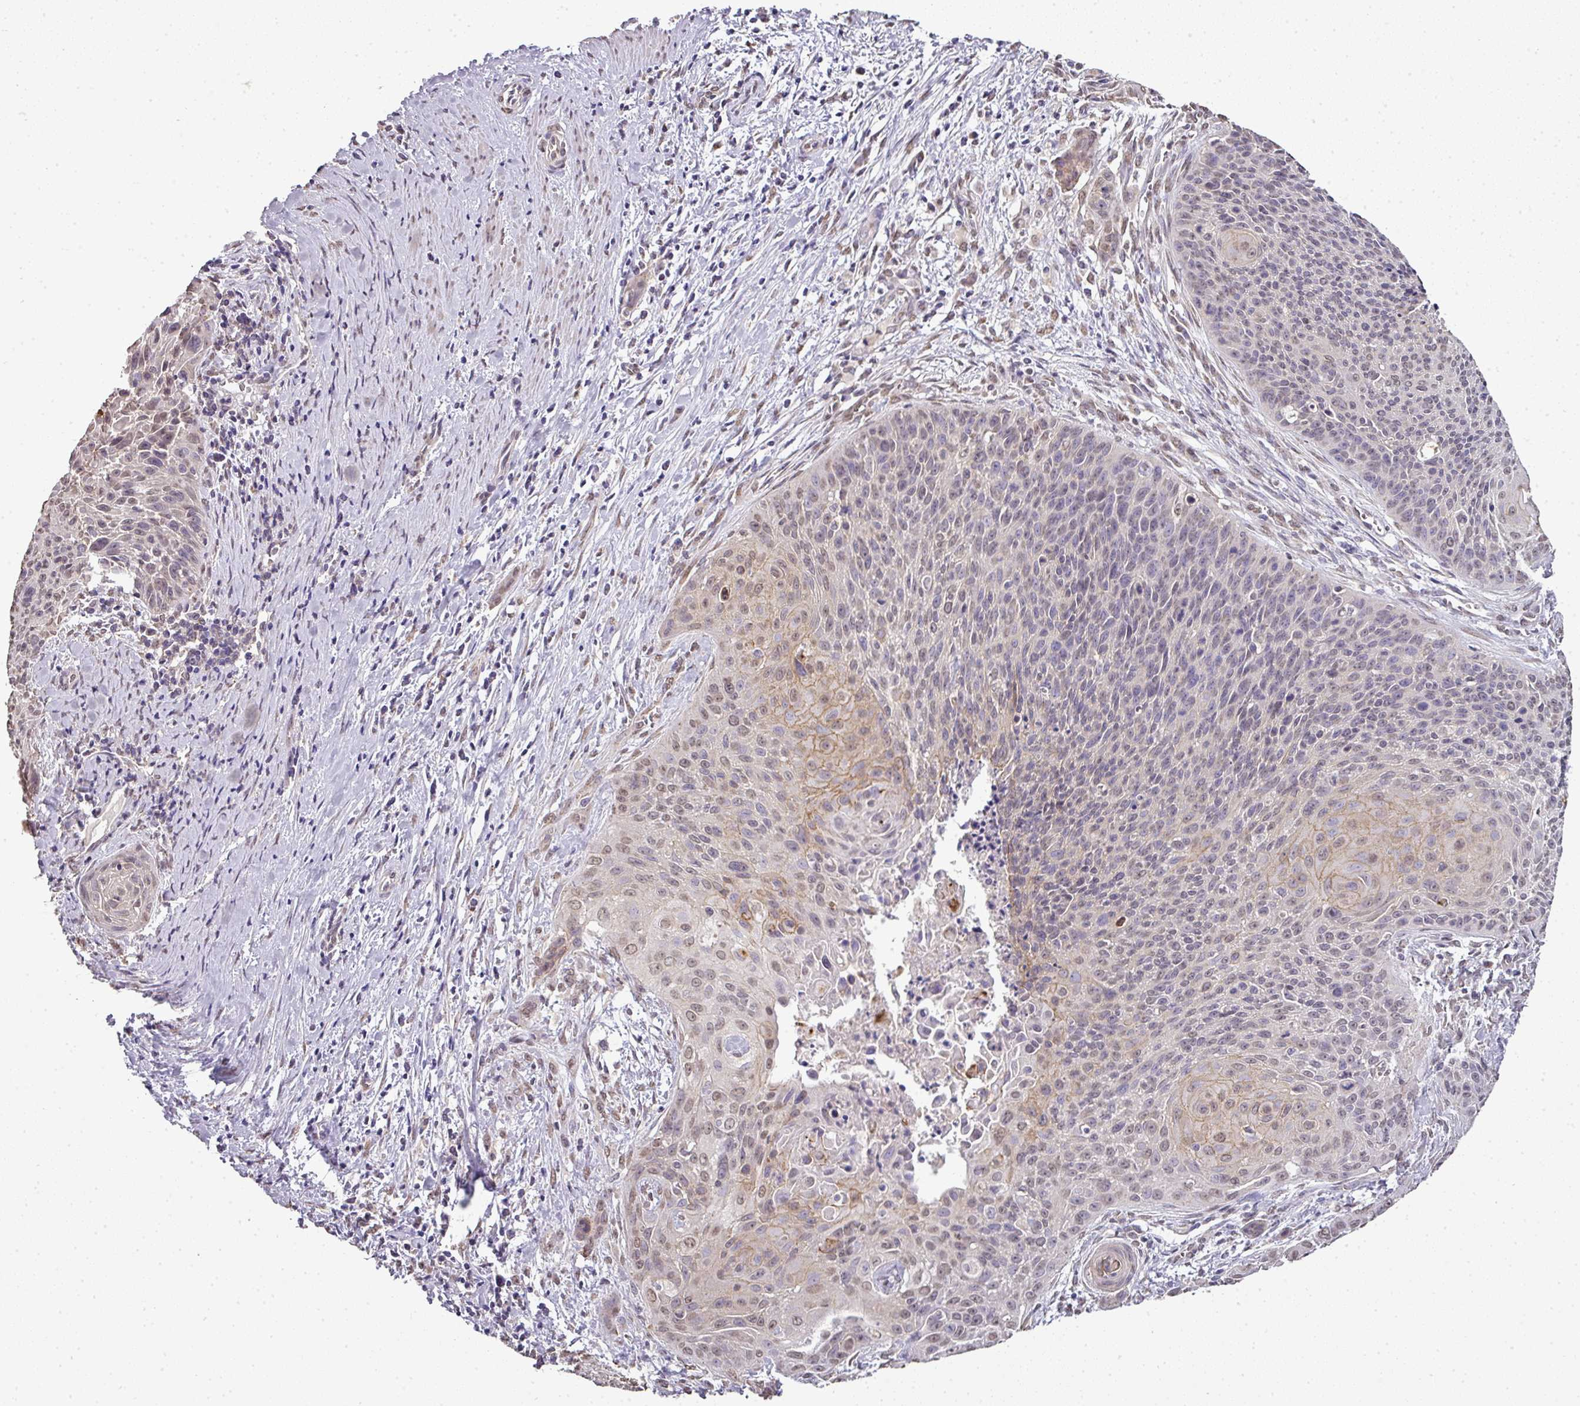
{"staining": {"intensity": "moderate", "quantity": "<25%", "location": "cytoplasmic/membranous,nuclear"}, "tissue": "cervical cancer", "cell_type": "Tumor cells", "image_type": "cancer", "snomed": [{"axis": "morphology", "description": "Squamous cell carcinoma, NOS"}, {"axis": "topography", "description": "Cervix"}], "caption": "Immunohistochemistry (IHC) micrograph of neoplastic tissue: human squamous cell carcinoma (cervical) stained using IHC shows low levels of moderate protein expression localized specifically in the cytoplasmic/membranous and nuclear of tumor cells, appearing as a cytoplasmic/membranous and nuclear brown color.", "gene": "JPH2", "patient": {"sex": "female", "age": 55}}